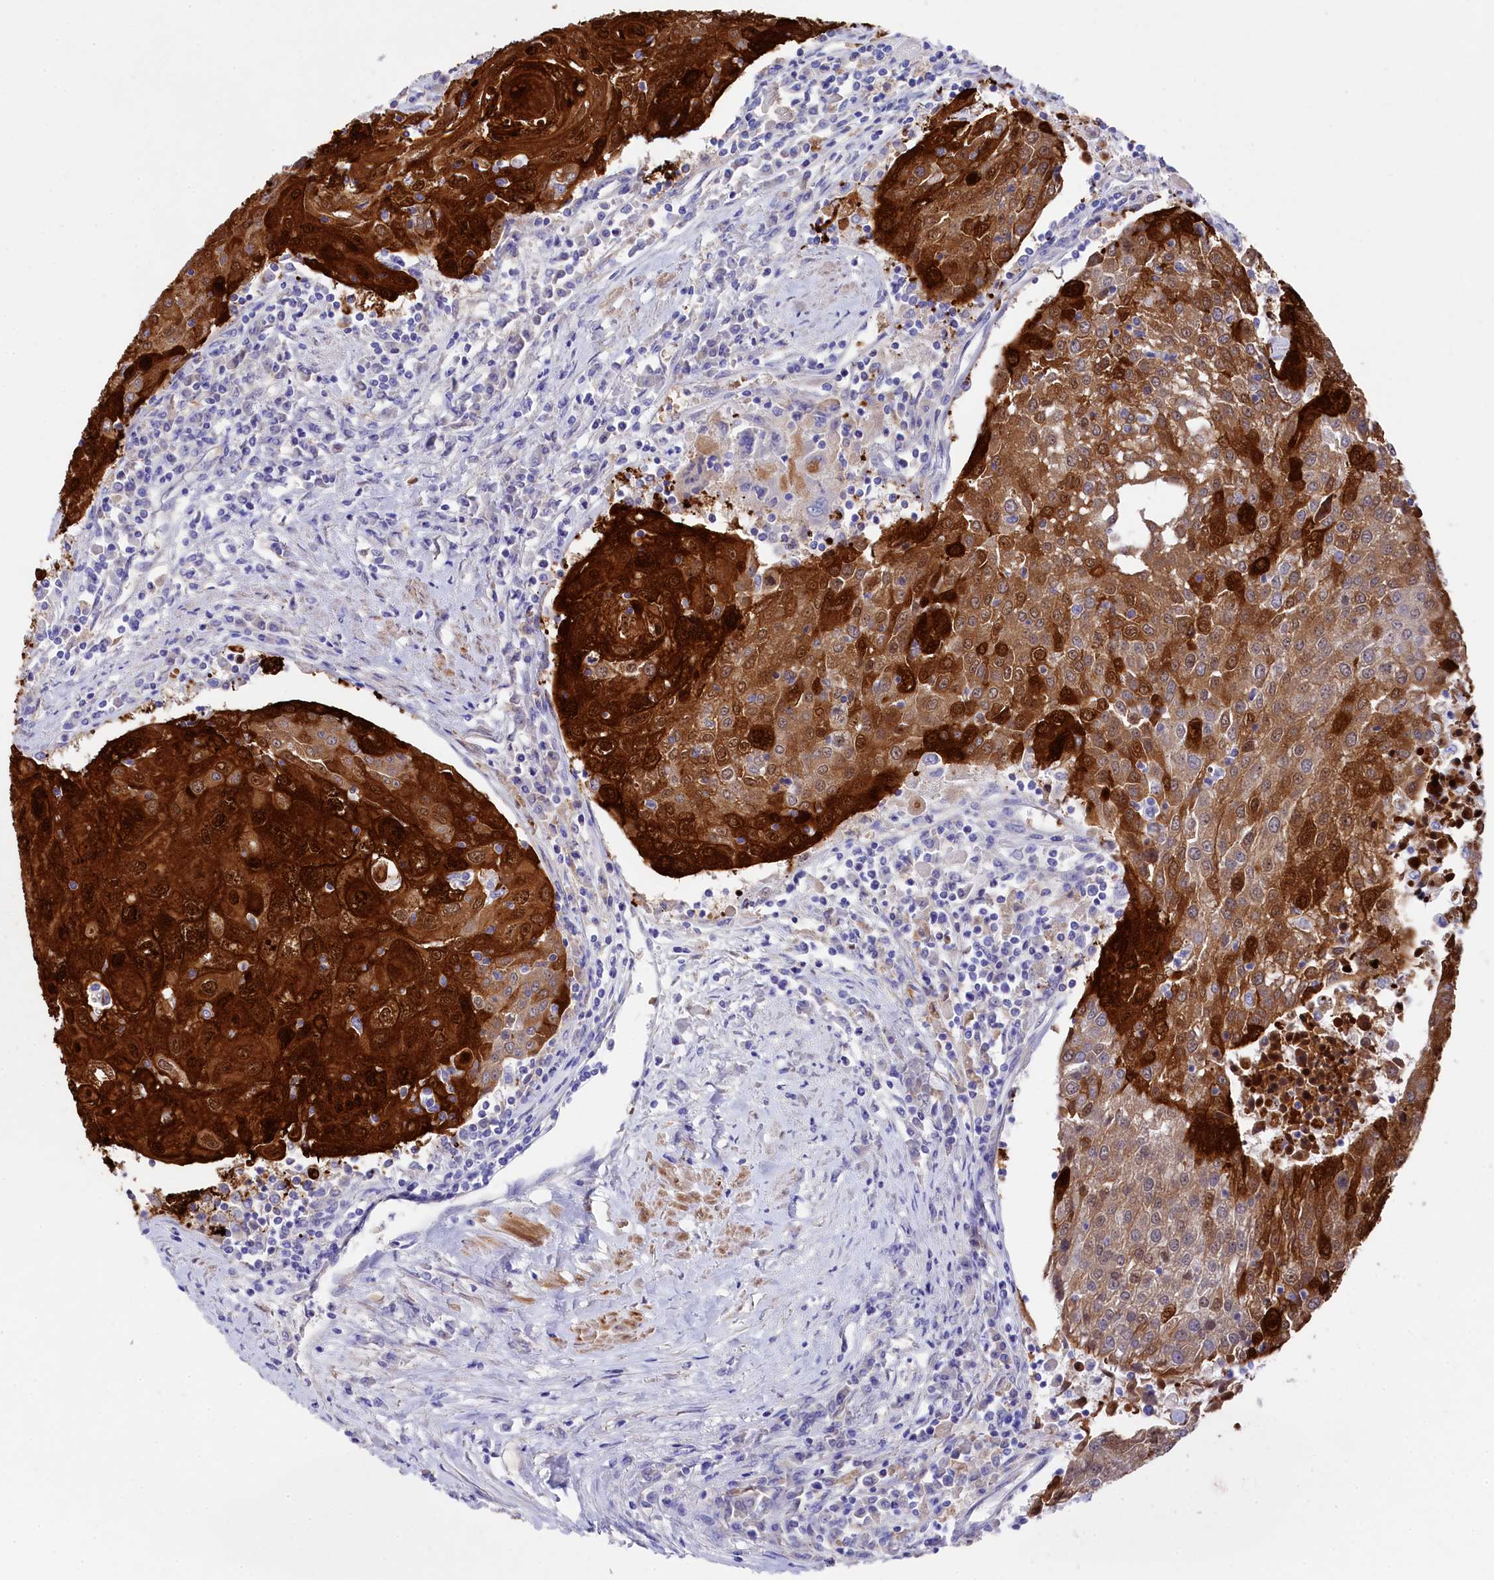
{"staining": {"intensity": "strong", "quantity": "25%-75%", "location": "cytoplasmic/membranous,nuclear"}, "tissue": "urothelial cancer", "cell_type": "Tumor cells", "image_type": "cancer", "snomed": [{"axis": "morphology", "description": "Urothelial carcinoma, High grade"}, {"axis": "topography", "description": "Urinary bladder"}], "caption": "The histopathology image displays staining of urothelial cancer, revealing strong cytoplasmic/membranous and nuclear protein staining (brown color) within tumor cells.", "gene": "LHFPL4", "patient": {"sex": "female", "age": 85}}